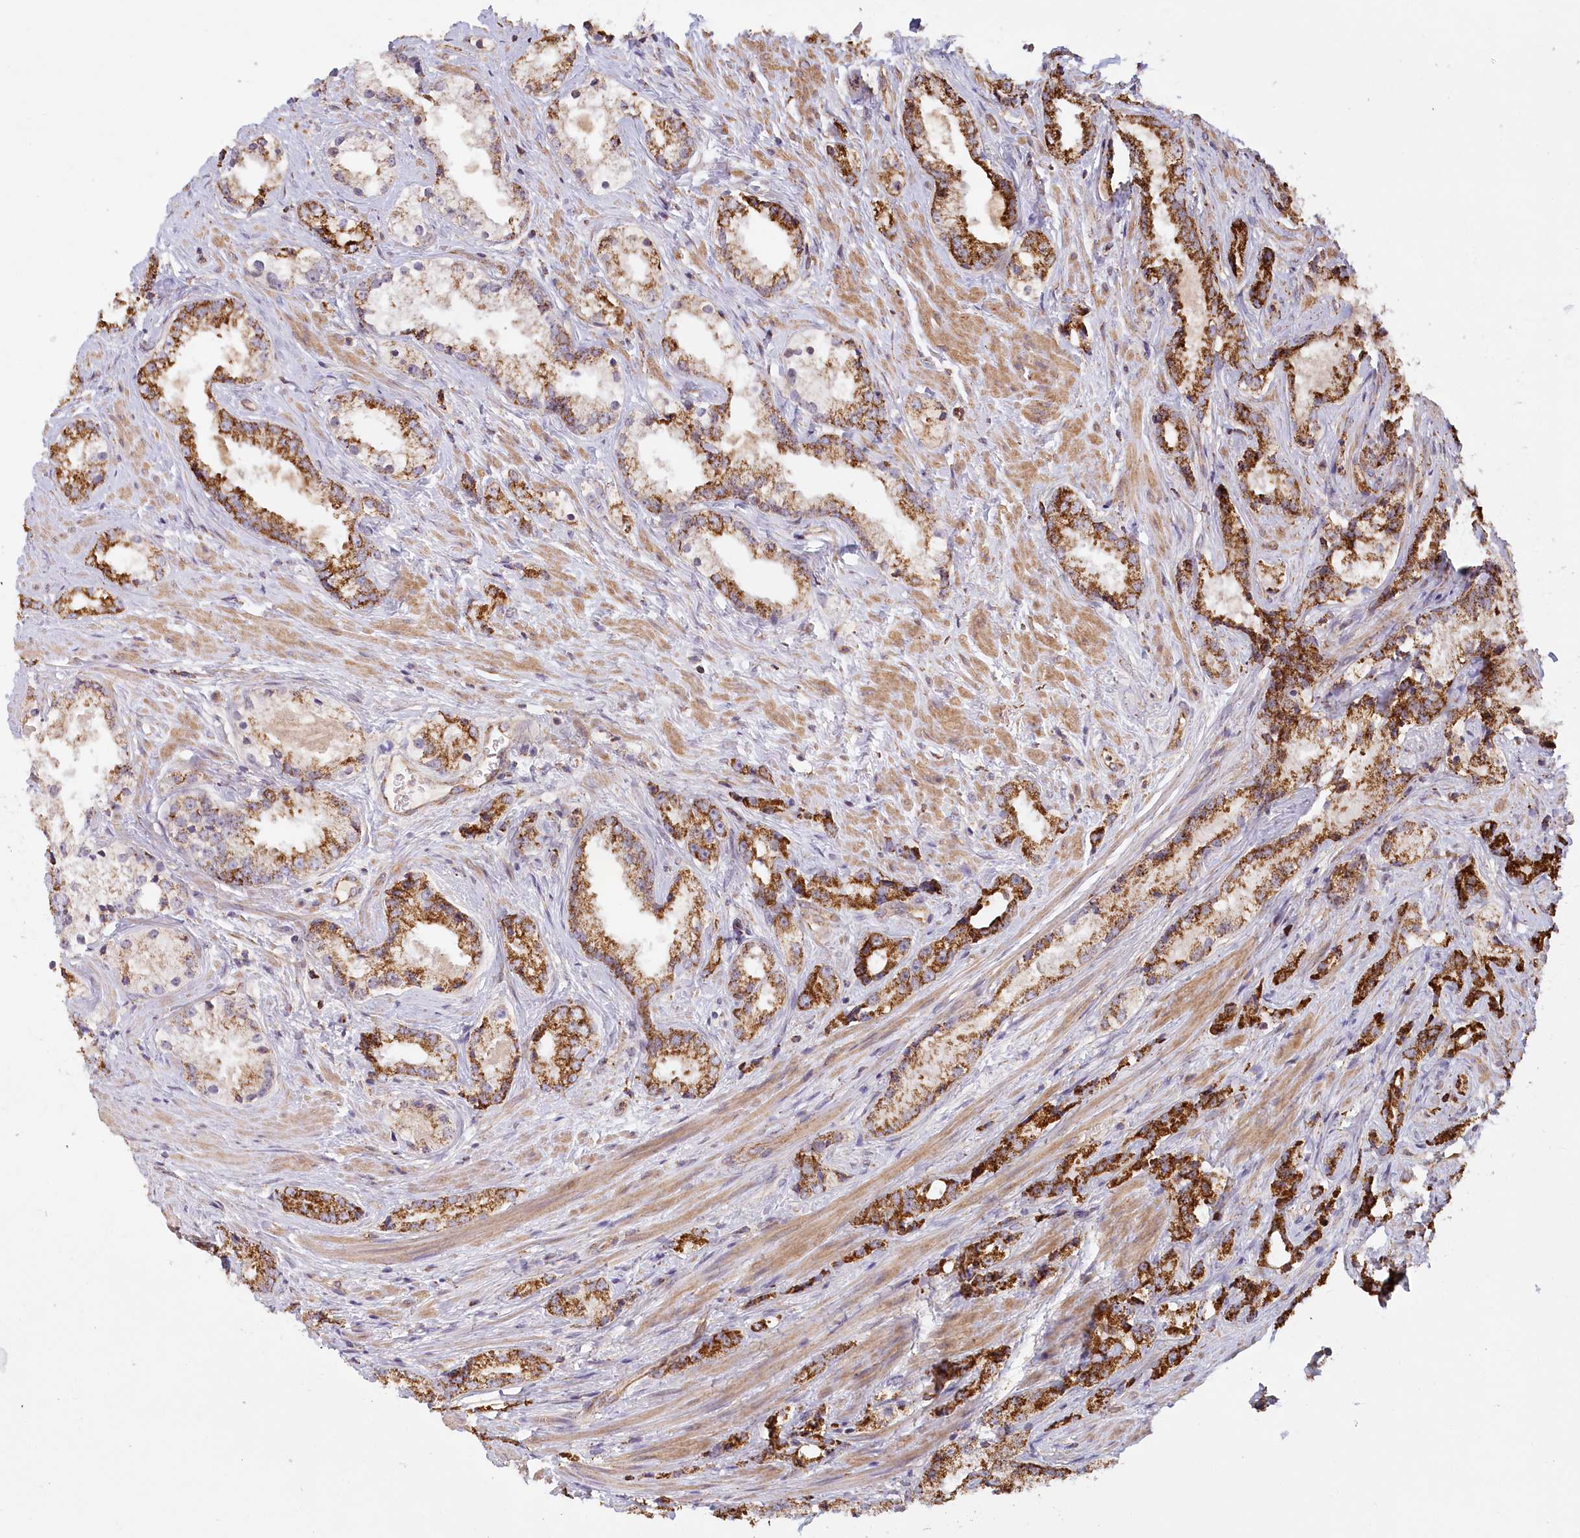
{"staining": {"intensity": "strong", "quantity": ">75%", "location": "cytoplasmic/membranous"}, "tissue": "prostate cancer", "cell_type": "Tumor cells", "image_type": "cancer", "snomed": [{"axis": "morphology", "description": "Adenocarcinoma, High grade"}, {"axis": "topography", "description": "Prostate"}], "caption": "IHC histopathology image of neoplastic tissue: human adenocarcinoma (high-grade) (prostate) stained using immunohistochemistry displays high levels of strong protein expression localized specifically in the cytoplasmic/membranous of tumor cells, appearing as a cytoplasmic/membranous brown color.", "gene": "UMPS", "patient": {"sex": "male", "age": 66}}